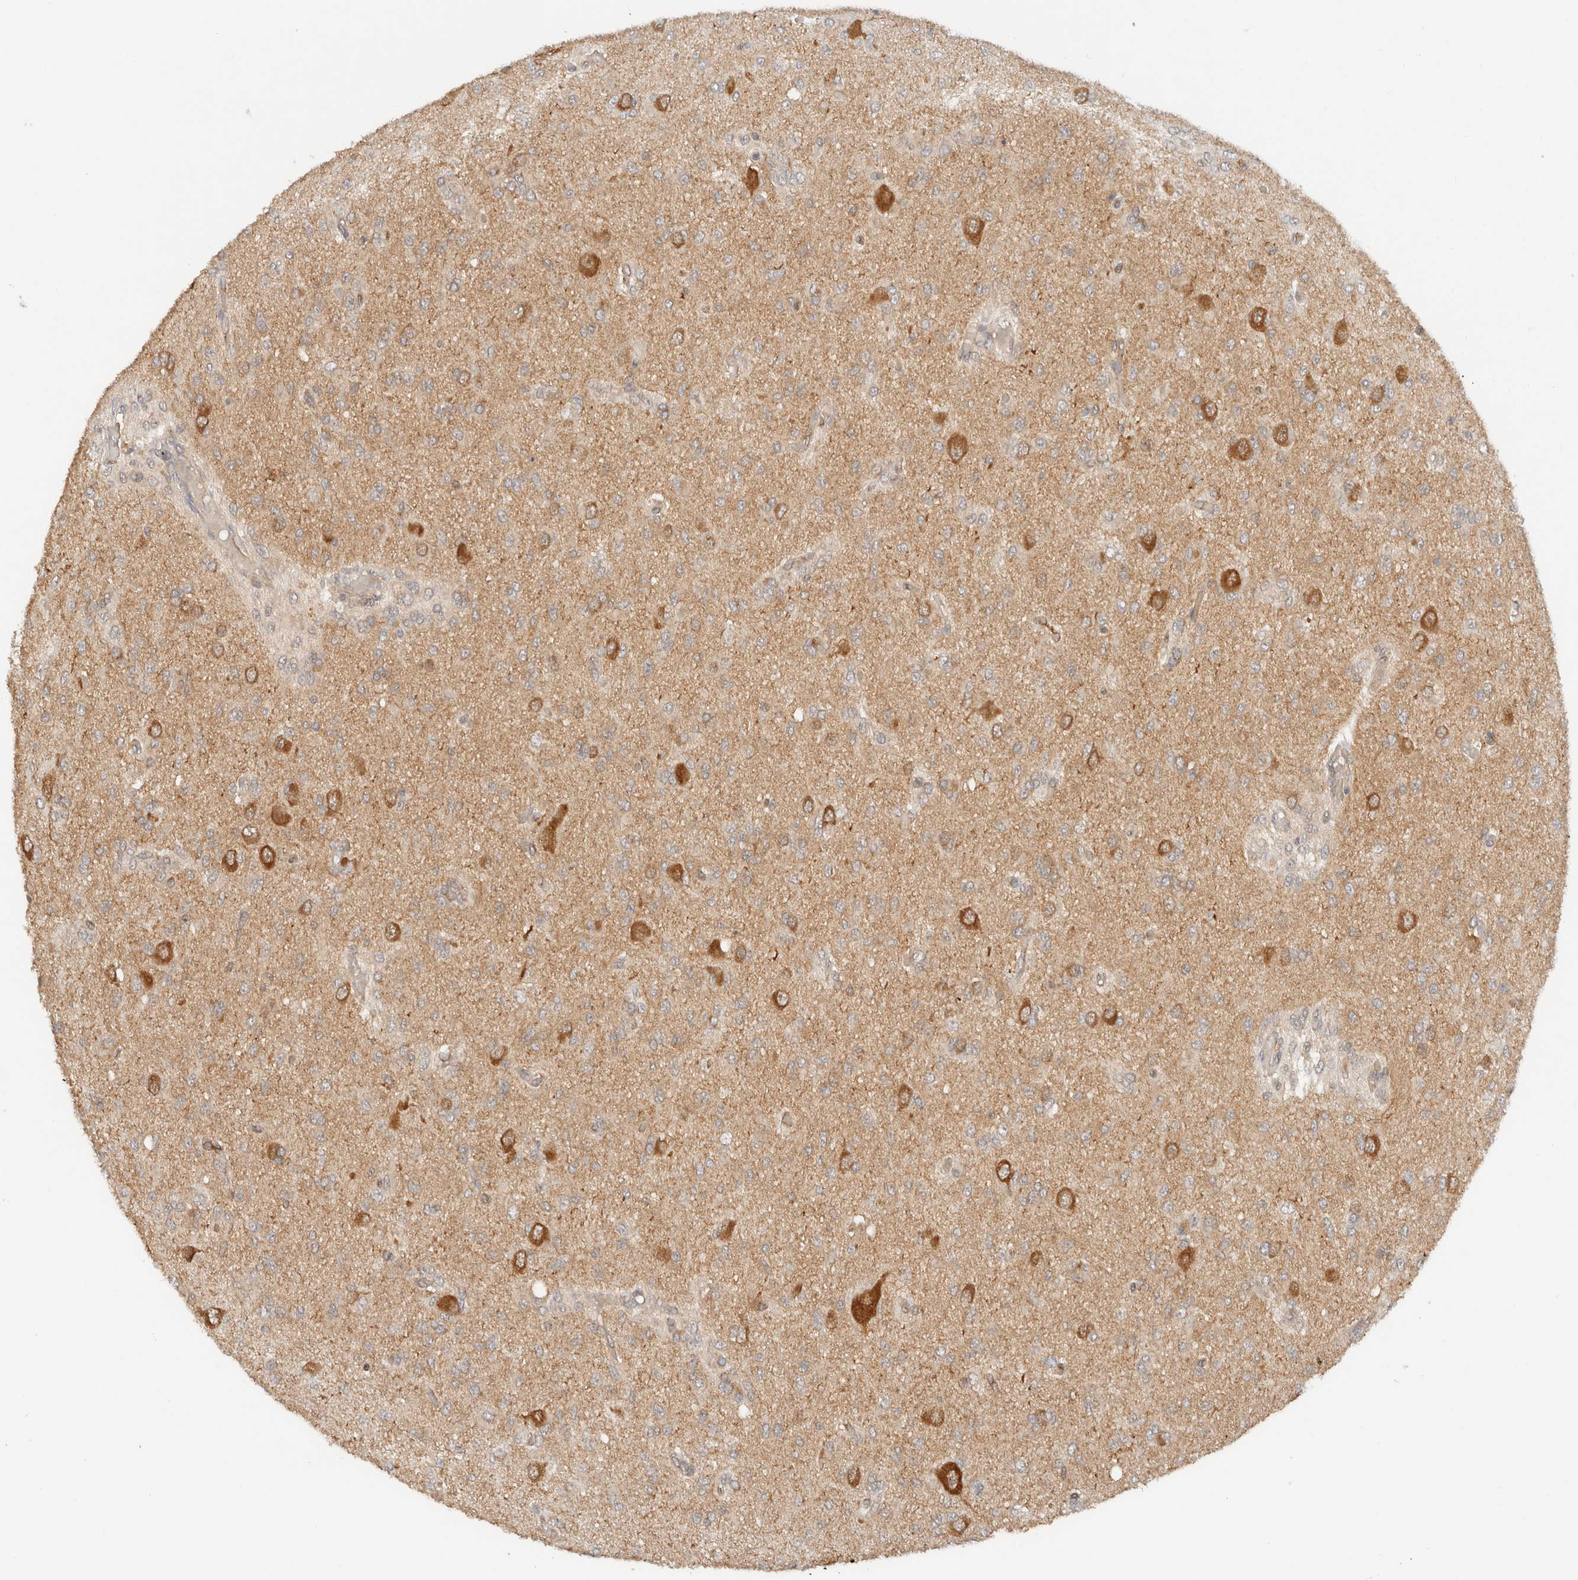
{"staining": {"intensity": "weak", "quantity": ">75%", "location": "cytoplasmic/membranous"}, "tissue": "glioma", "cell_type": "Tumor cells", "image_type": "cancer", "snomed": [{"axis": "morphology", "description": "Glioma, malignant, High grade"}, {"axis": "topography", "description": "Brain"}], "caption": "Weak cytoplasmic/membranous protein expression is seen in about >75% of tumor cells in glioma.", "gene": "ARFGEF2", "patient": {"sex": "female", "age": 59}}